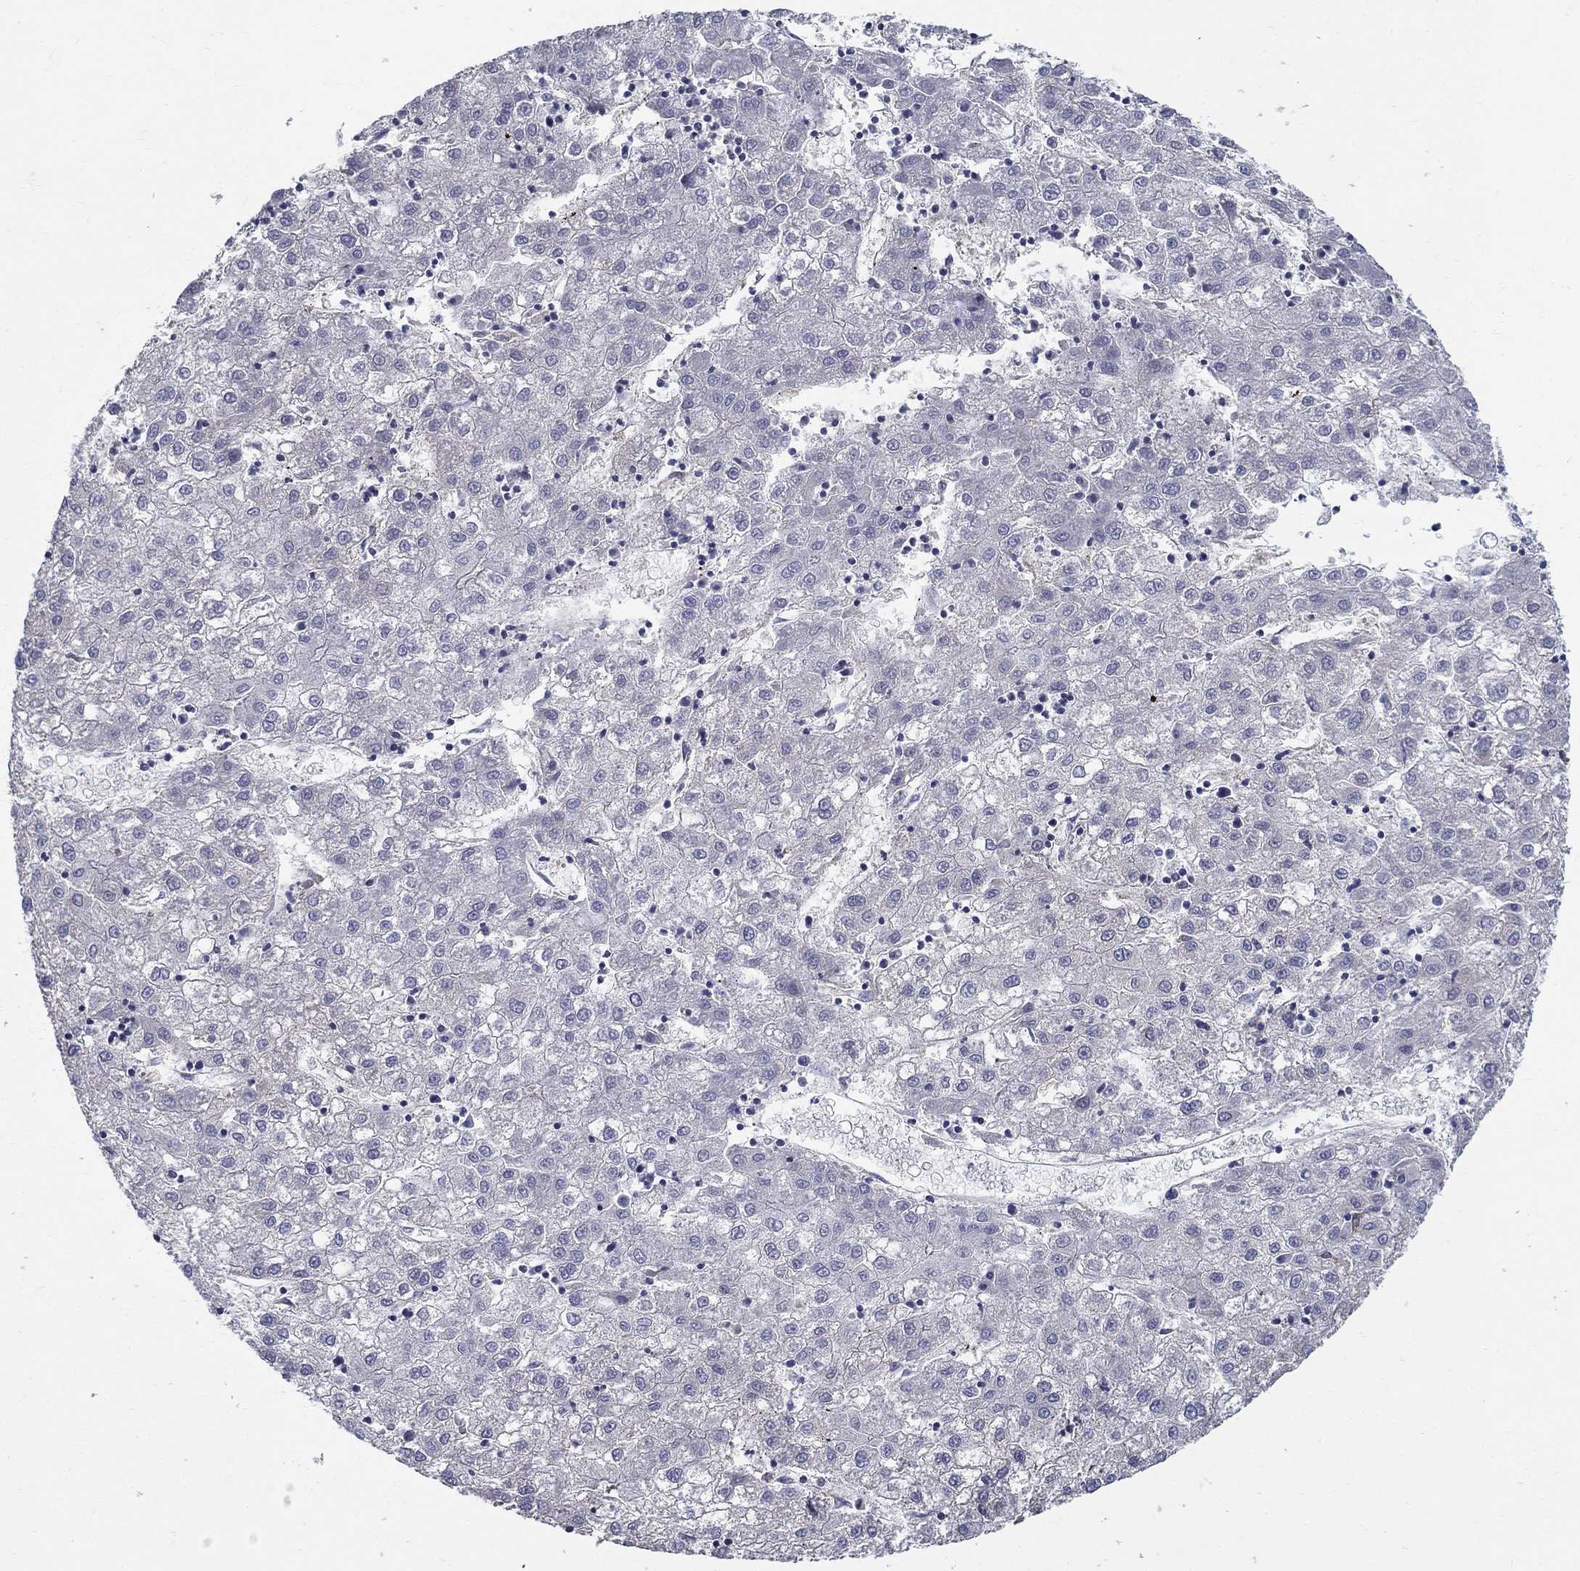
{"staining": {"intensity": "negative", "quantity": "none", "location": "none"}, "tissue": "liver cancer", "cell_type": "Tumor cells", "image_type": "cancer", "snomed": [{"axis": "morphology", "description": "Carcinoma, Hepatocellular, NOS"}, {"axis": "topography", "description": "Liver"}], "caption": "Immunohistochemistry of hepatocellular carcinoma (liver) exhibits no expression in tumor cells.", "gene": "NME5", "patient": {"sex": "male", "age": 72}}